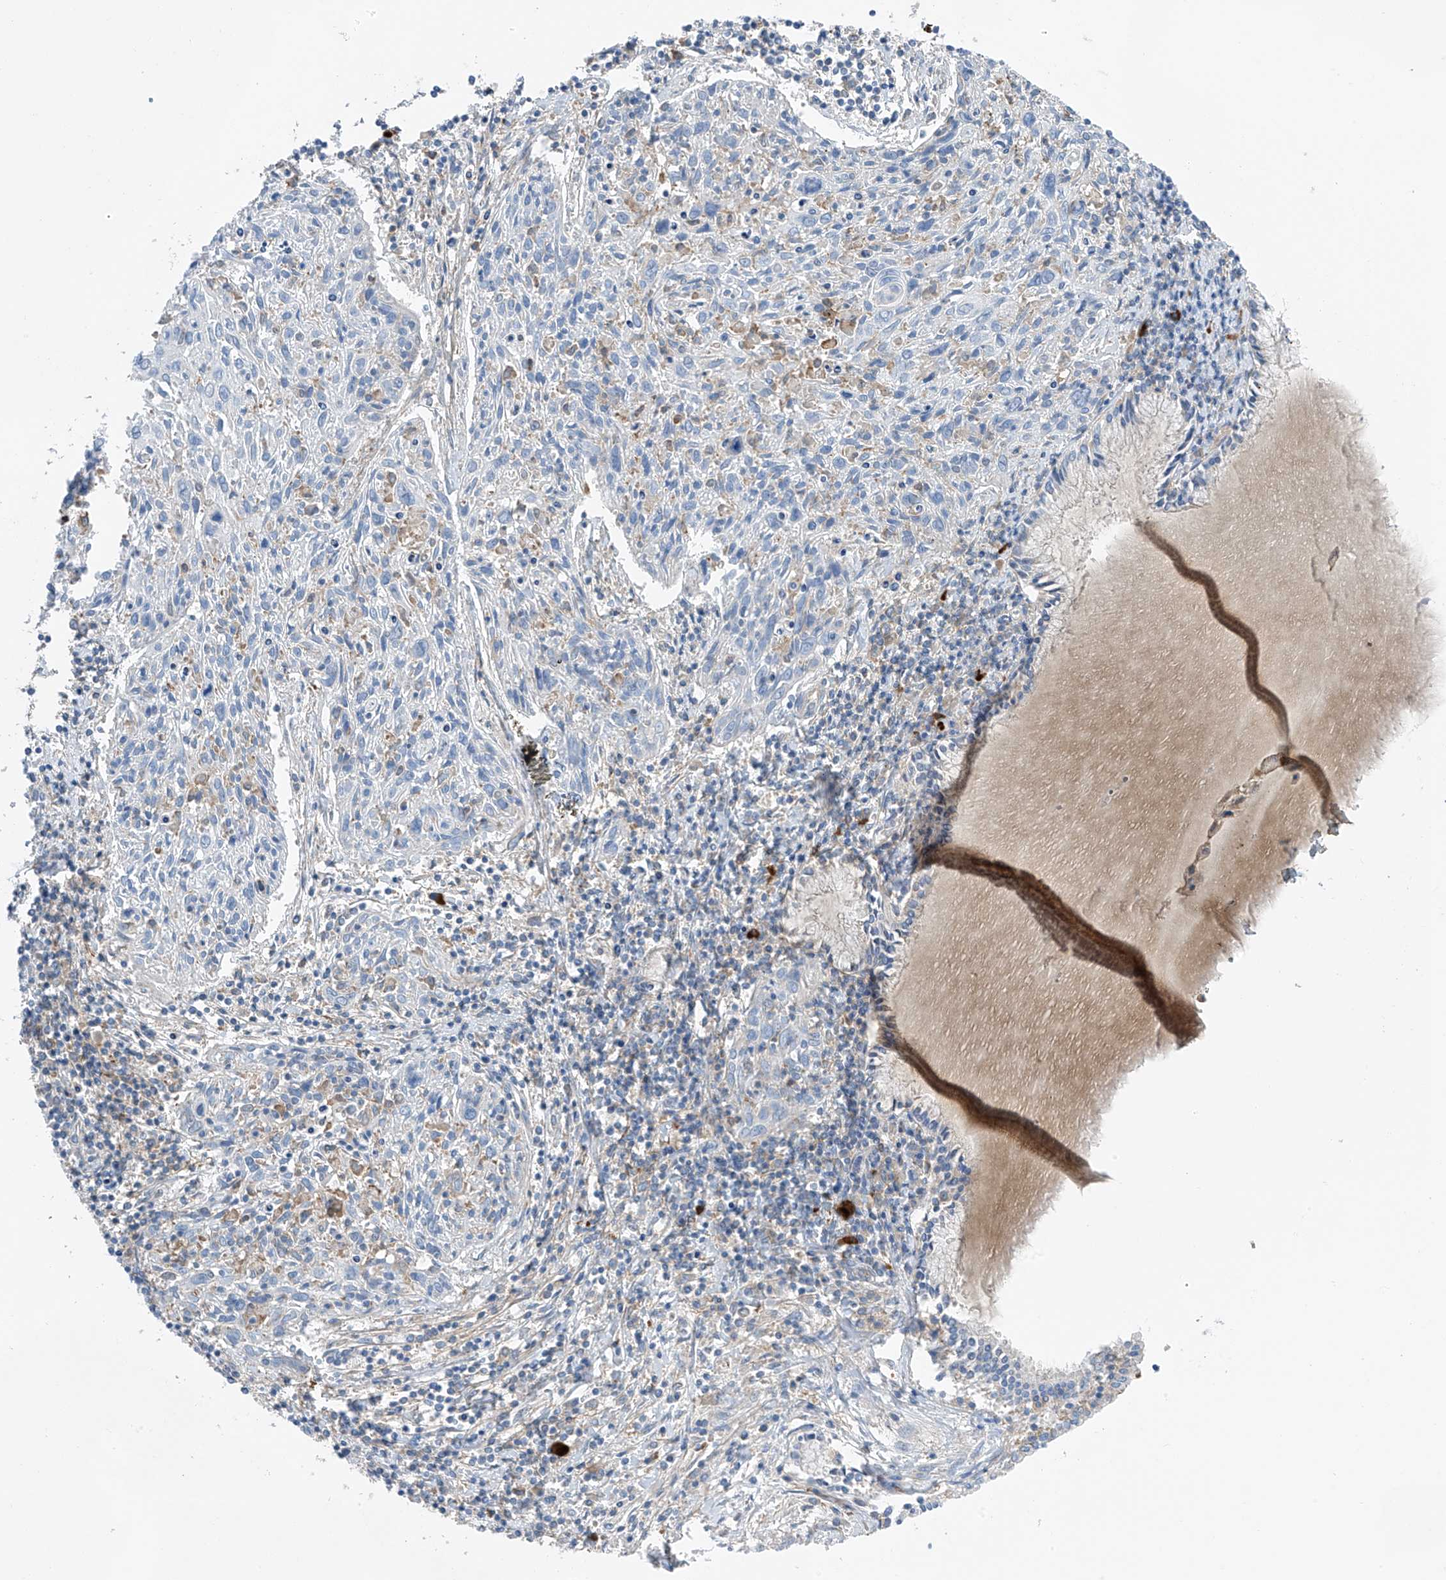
{"staining": {"intensity": "negative", "quantity": "none", "location": "none"}, "tissue": "cervical cancer", "cell_type": "Tumor cells", "image_type": "cancer", "snomed": [{"axis": "morphology", "description": "Squamous cell carcinoma, NOS"}, {"axis": "topography", "description": "Cervix"}], "caption": "A micrograph of human cervical cancer (squamous cell carcinoma) is negative for staining in tumor cells.", "gene": "NALCN", "patient": {"sex": "female", "age": 51}}